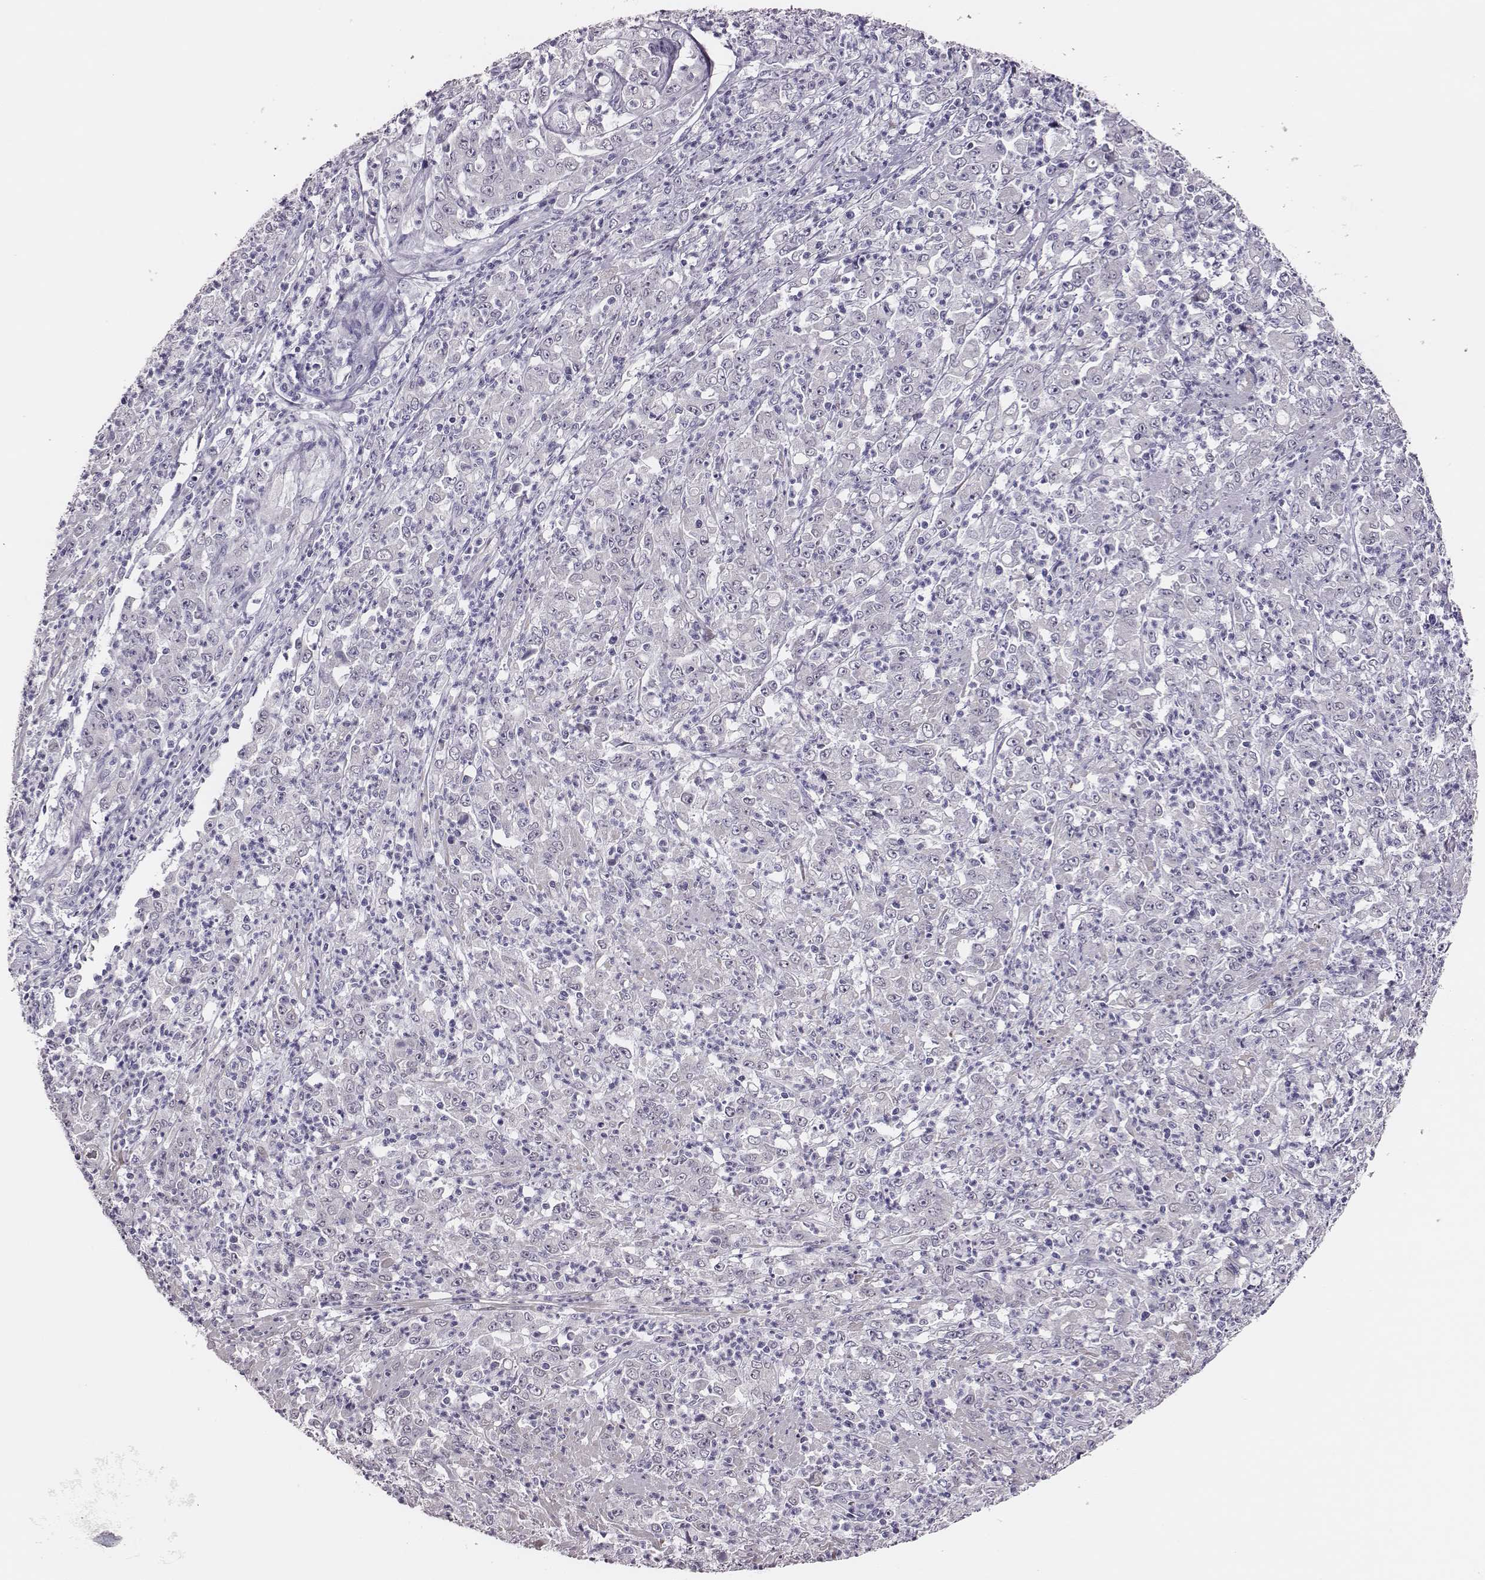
{"staining": {"intensity": "negative", "quantity": "none", "location": "none"}, "tissue": "stomach cancer", "cell_type": "Tumor cells", "image_type": "cancer", "snomed": [{"axis": "morphology", "description": "Adenocarcinoma, NOS"}, {"axis": "topography", "description": "Stomach, lower"}], "caption": "Tumor cells show no significant staining in stomach cancer.", "gene": "SCML2", "patient": {"sex": "female", "age": 71}}